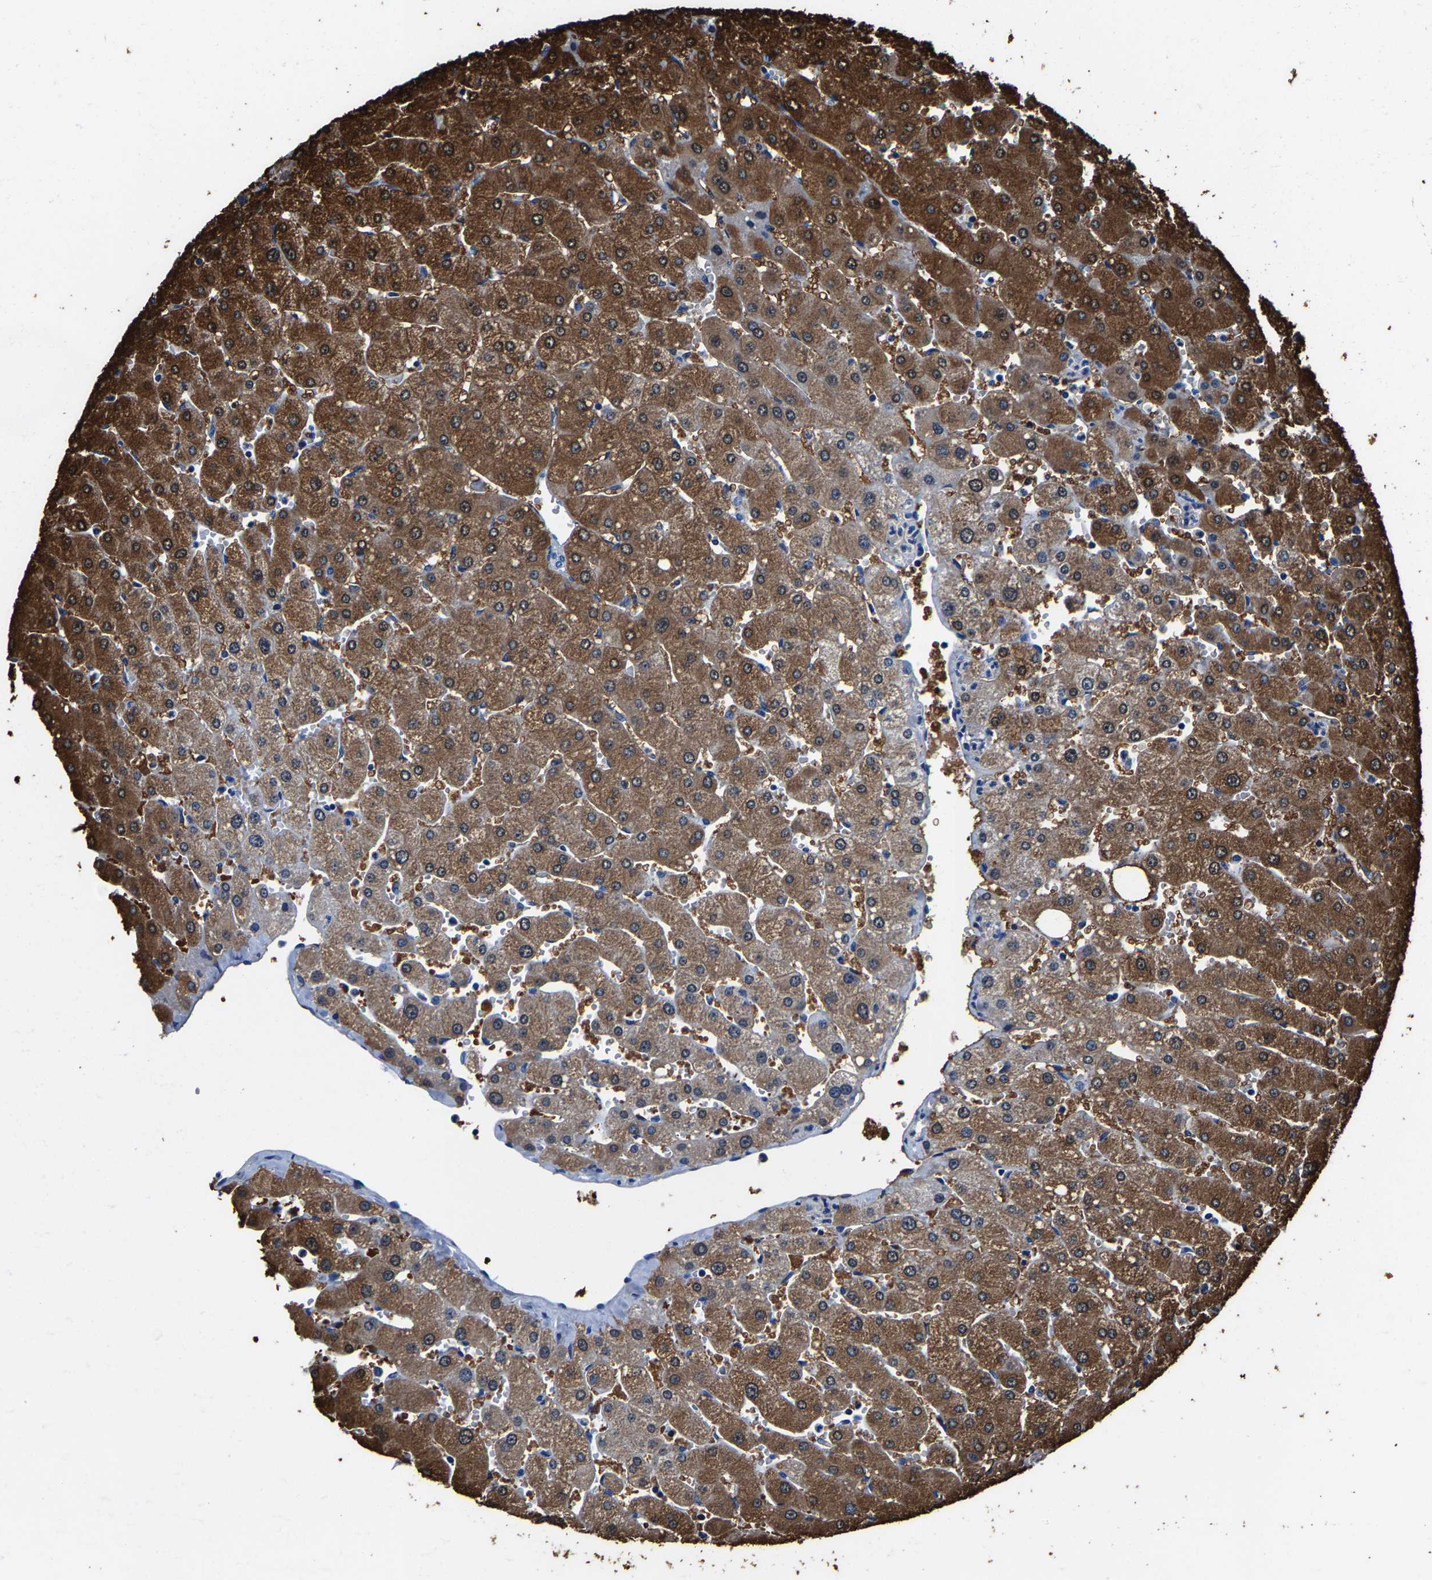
{"staining": {"intensity": "negative", "quantity": "none", "location": "none"}, "tissue": "liver", "cell_type": "Cholangiocytes", "image_type": "normal", "snomed": [{"axis": "morphology", "description": "Normal tissue, NOS"}, {"axis": "topography", "description": "Liver"}], "caption": "A histopathology image of liver stained for a protein demonstrates no brown staining in cholangiocytes.", "gene": "ALDOB", "patient": {"sex": "male", "age": 55}}